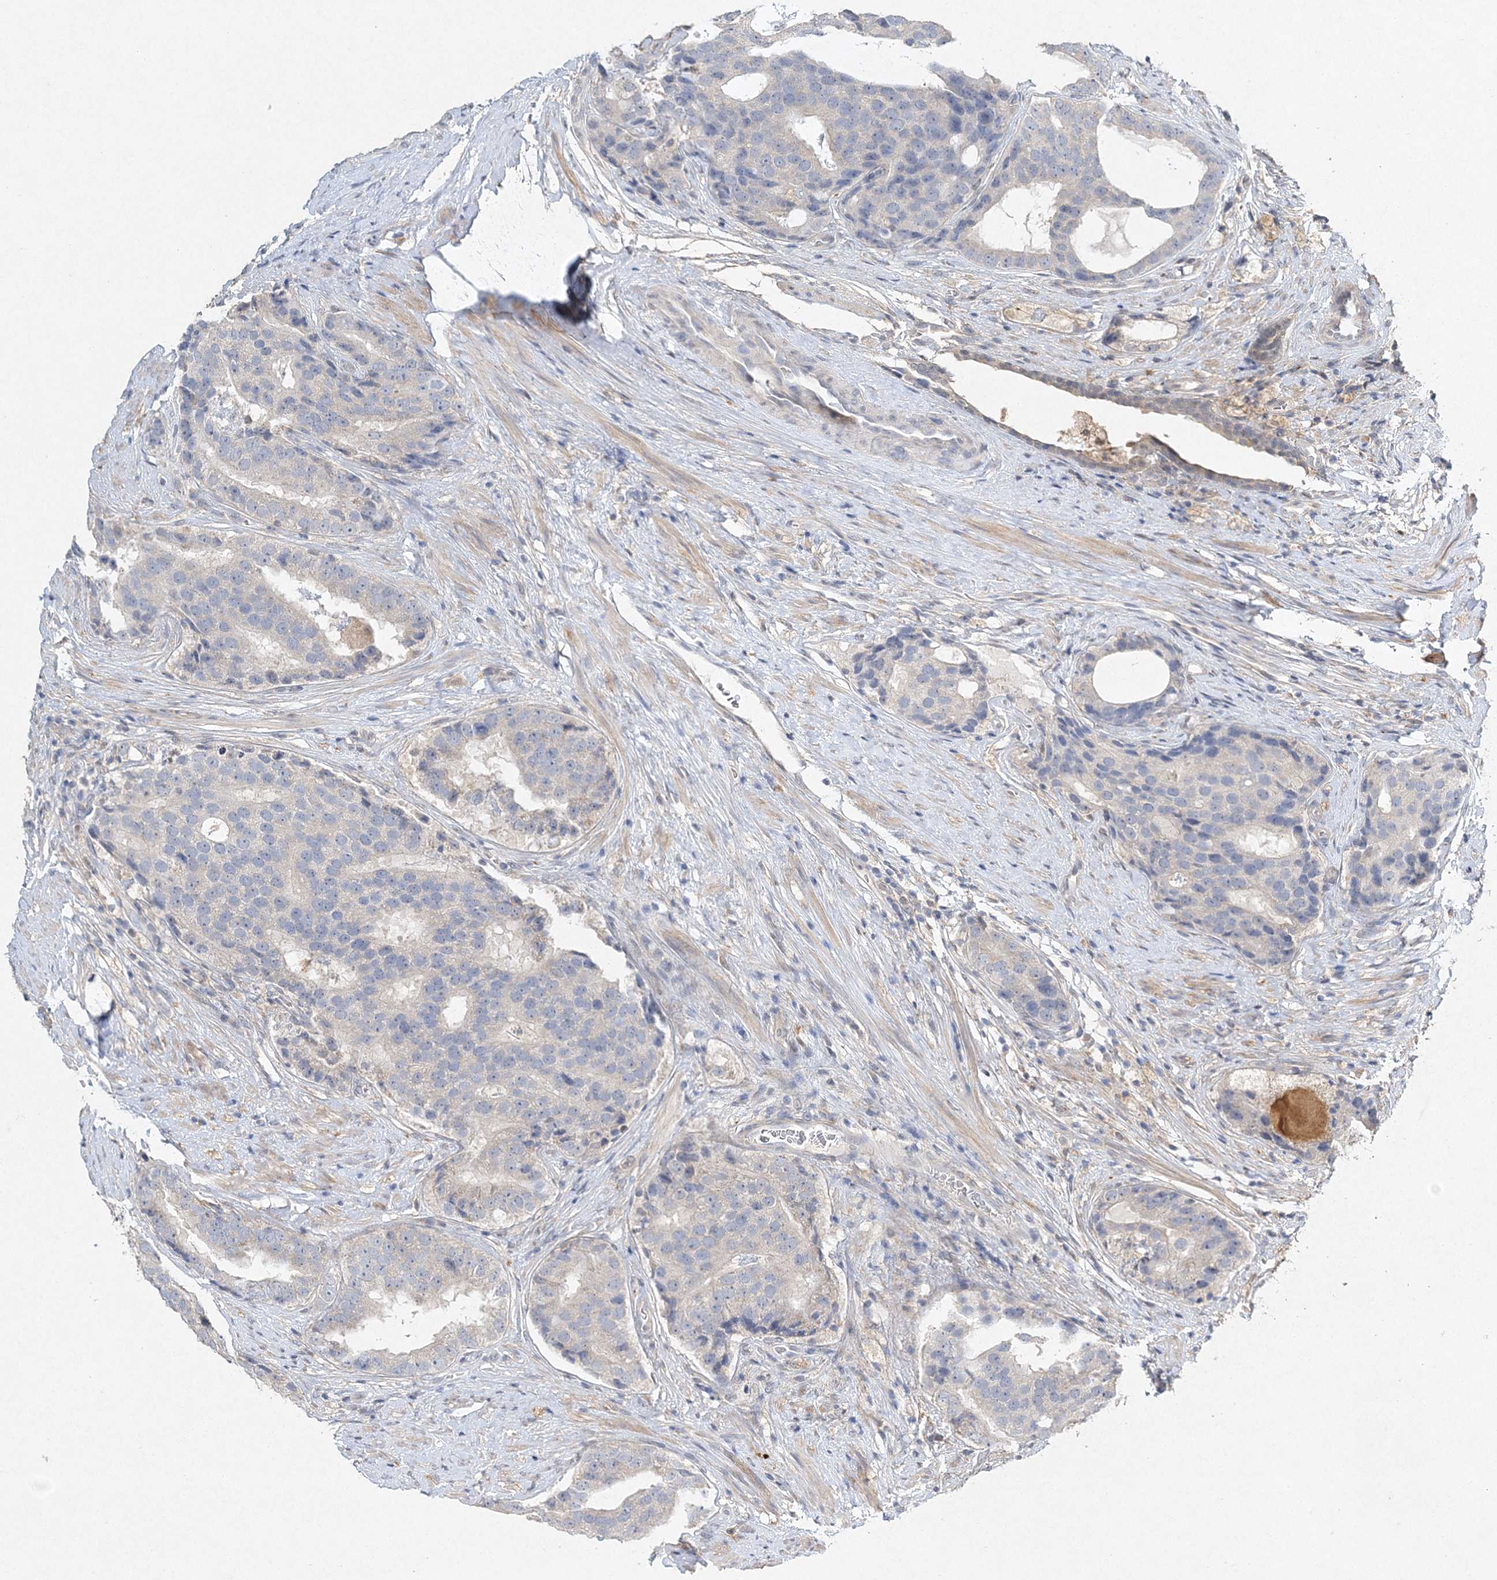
{"staining": {"intensity": "negative", "quantity": "none", "location": "none"}, "tissue": "prostate cancer", "cell_type": "Tumor cells", "image_type": "cancer", "snomed": [{"axis": "morphology", "description": "Adenocarcinoma, High grade"}, {"axis": "topography", "description": "Prostate"}], "caption": "This micrograph is of high-grade adenocarcinoma (prostate) stained with IHC to label a protein in brown with the nuclei are counter-stained blue. There is no positivity in tumor cells.", "gene": "MAT2B", "patient": {"sex": "male", "age": 56}}